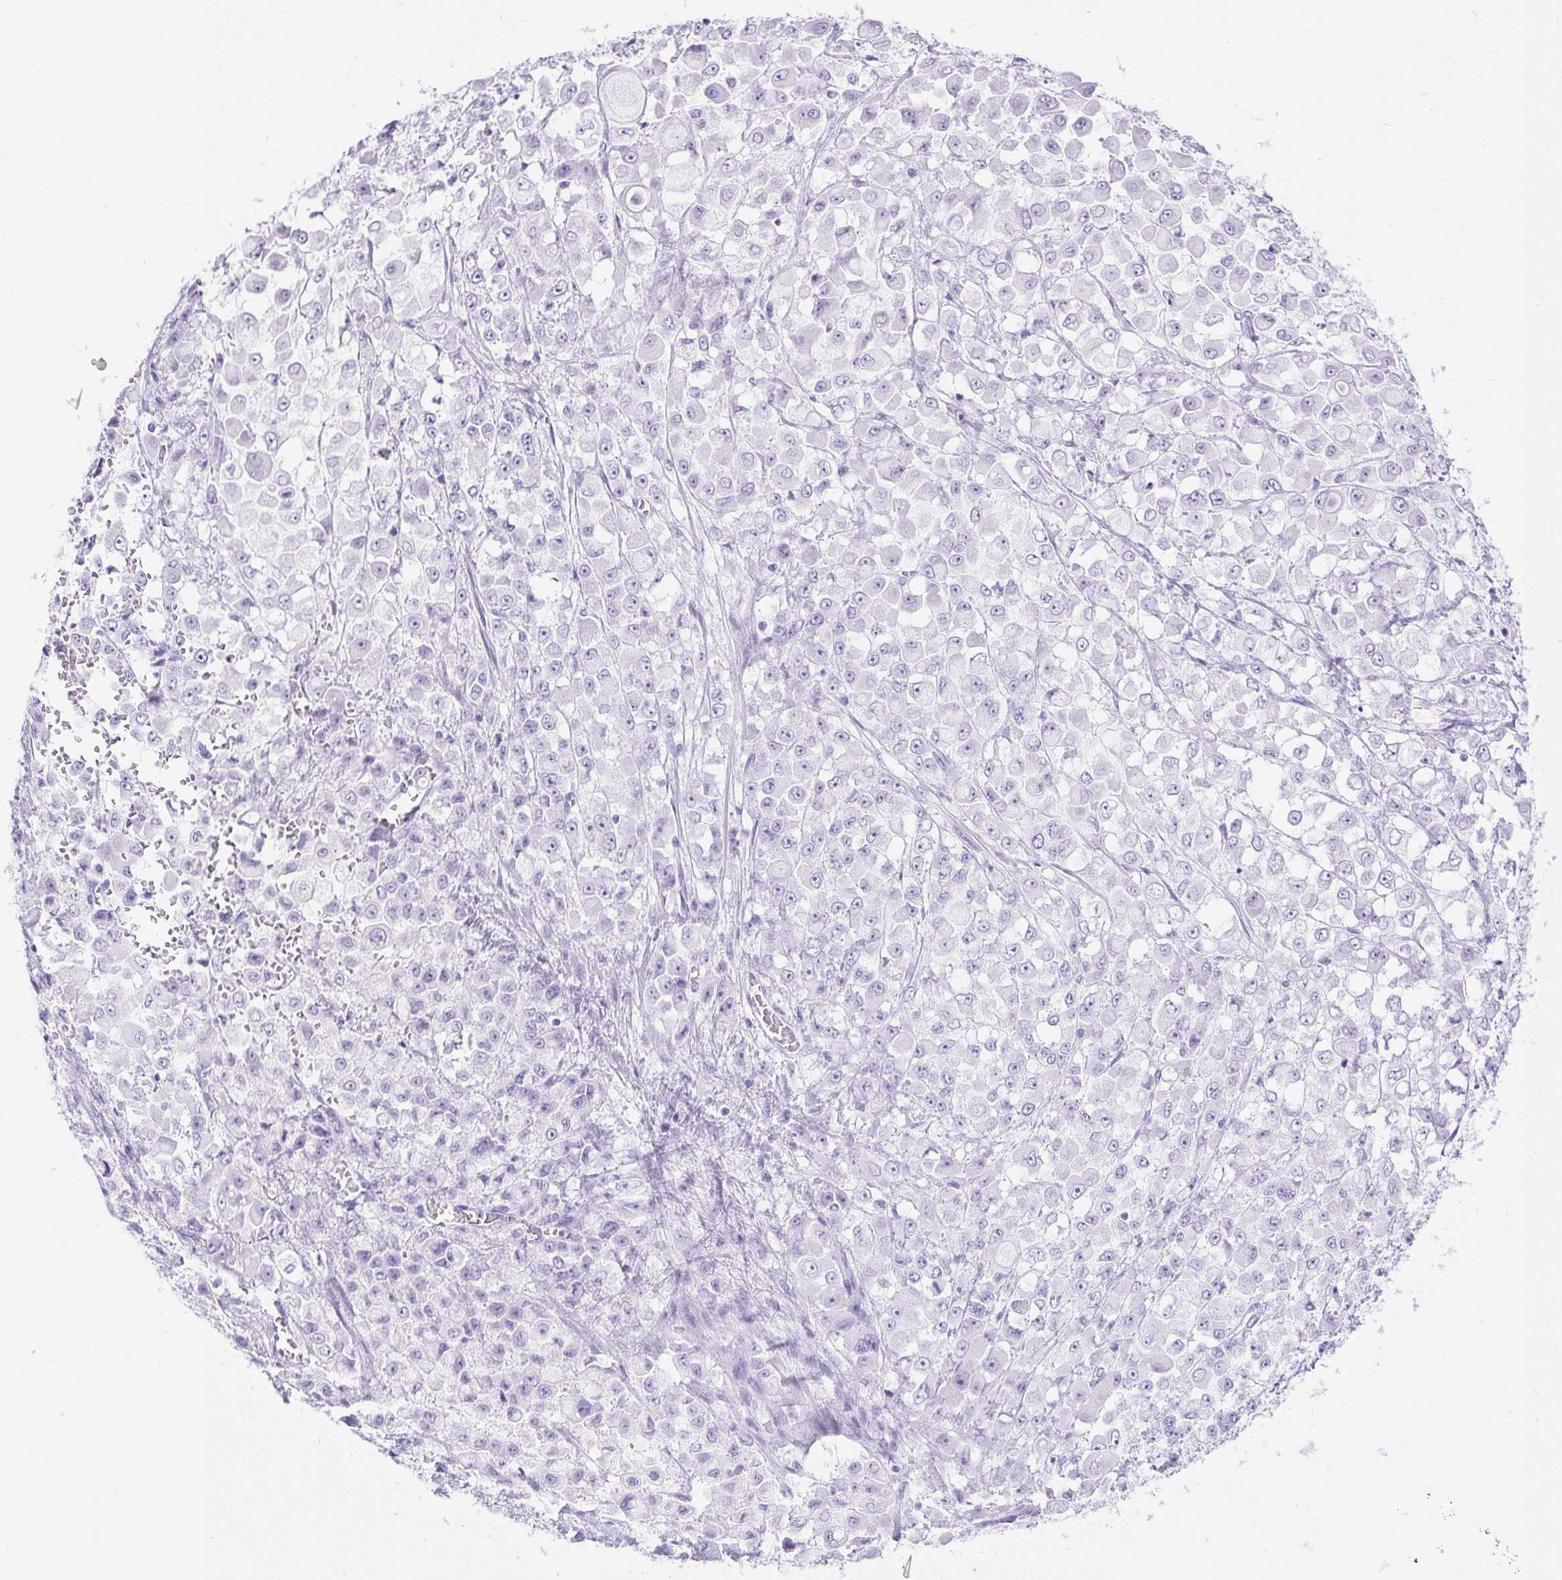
{"staining": {"intensity": "negative", "quantity": "none", "location": "none"}, "tissue": "stomach cancer", "cell_type": "Tumor cells", "image_type": "cancer", "snomed": [{"axis": "morphology", "description": "Adenocarcinoma, NOS"}, {"axis": "topography", "description": "Stomach"}], "caption": "There is no significant expression in tumor cells of stomach cancer (adenocarcinoma).", "gene": "ERP27", "patient": {"sex": "female", "age": 76}}